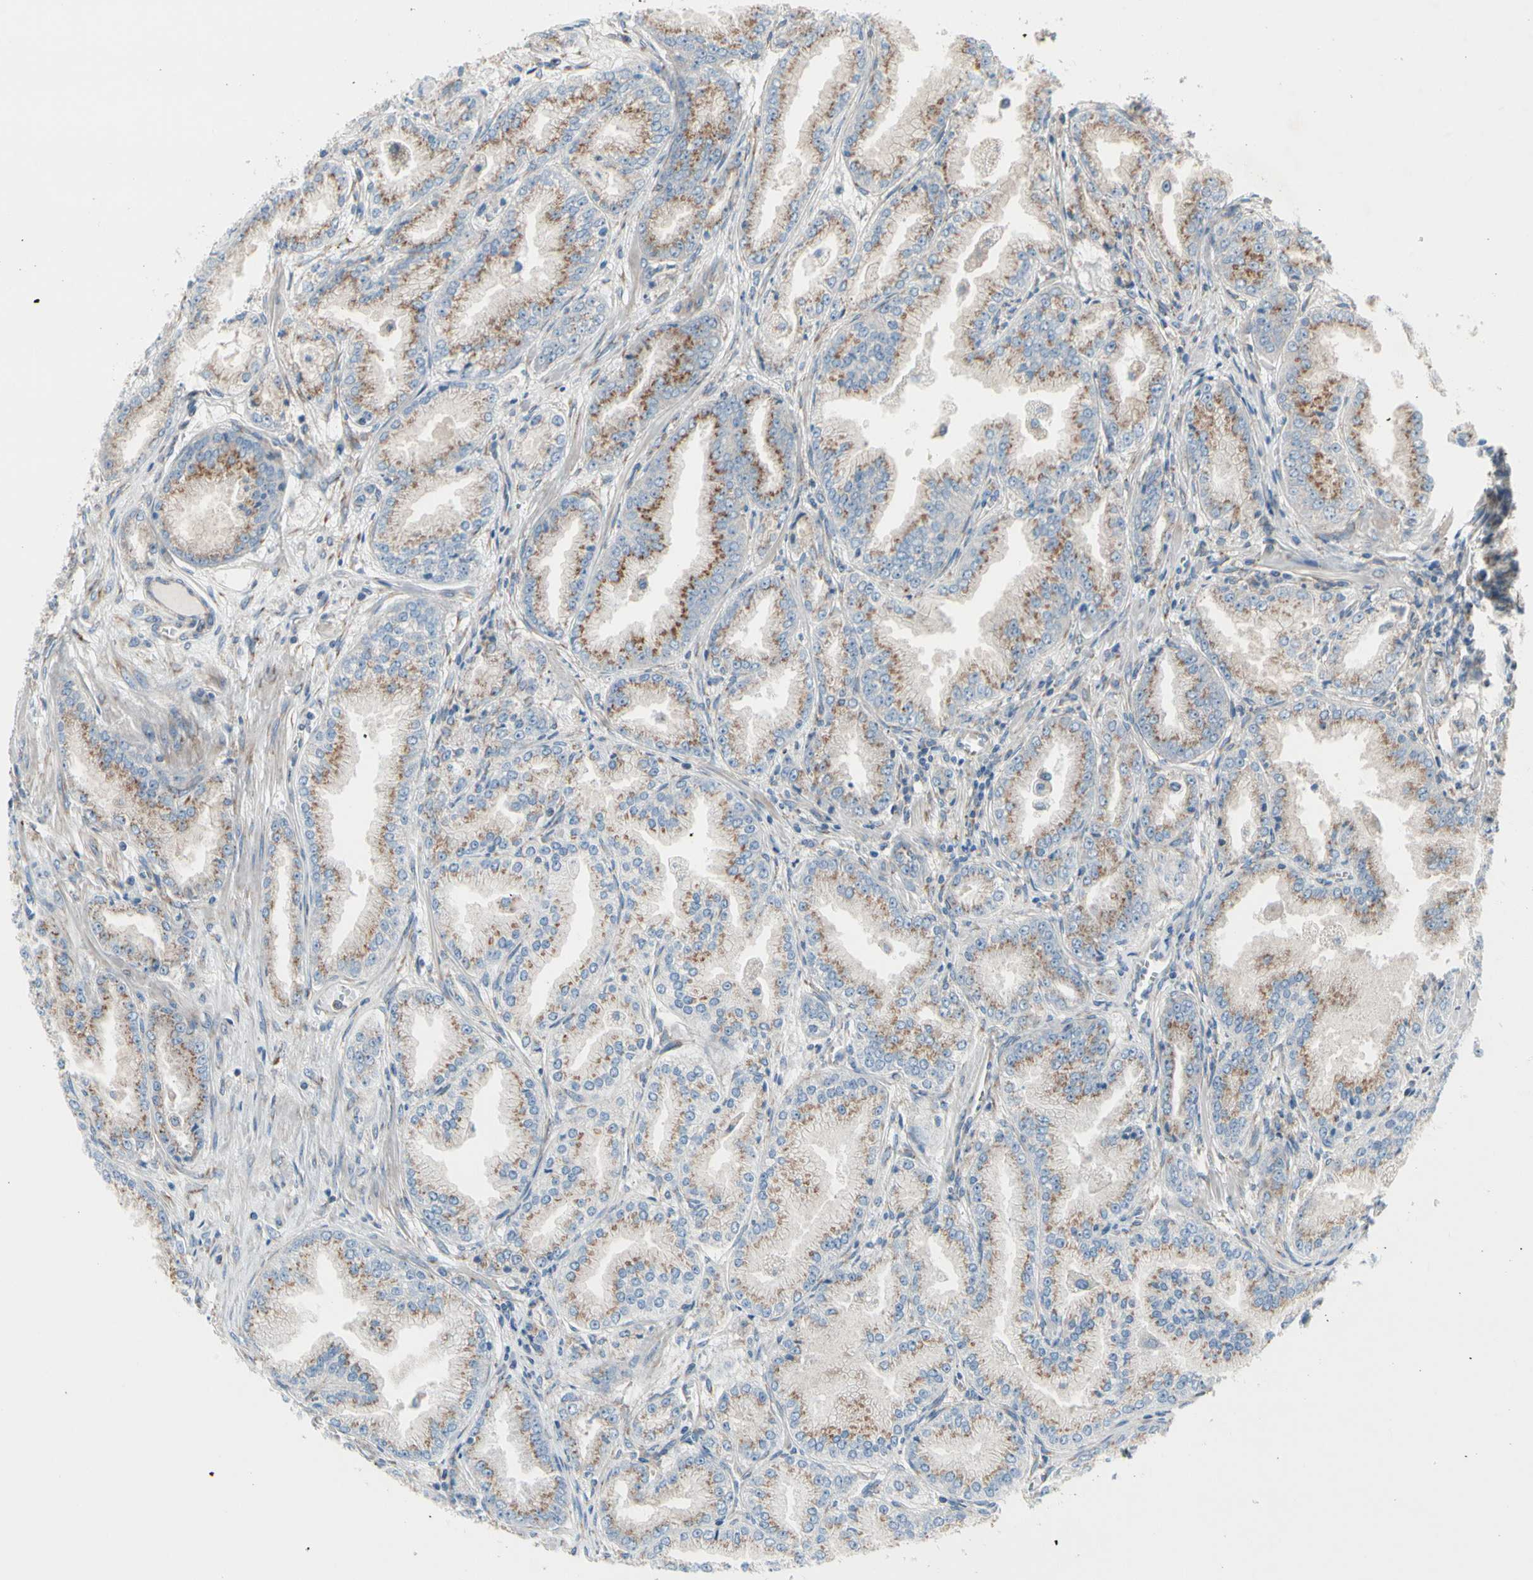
{"staining": {"intensity": "moderate", "quantity": "25%-75%", "location": "cytoplasmic/membranous"}, "tissue": "prostate cancer", "cell_type": "Tumor cells", "image_type": "cancer", "snomed": [{"axis": "morphology", "description": "Adenocarcinoma, High grade"}, {"axis": "topography", "description": "Prostate"}], "caption": "High-power microscopy captured an immunohistochemistry image of prostate cancer (high-grade adenocarcinoma), revealing moderate cytoplasmic/membranous positivity in approximately 25%-75% of tumor cells.", "gene": "SLC39A9", "patient": {"sex": "male", "age": 61}}